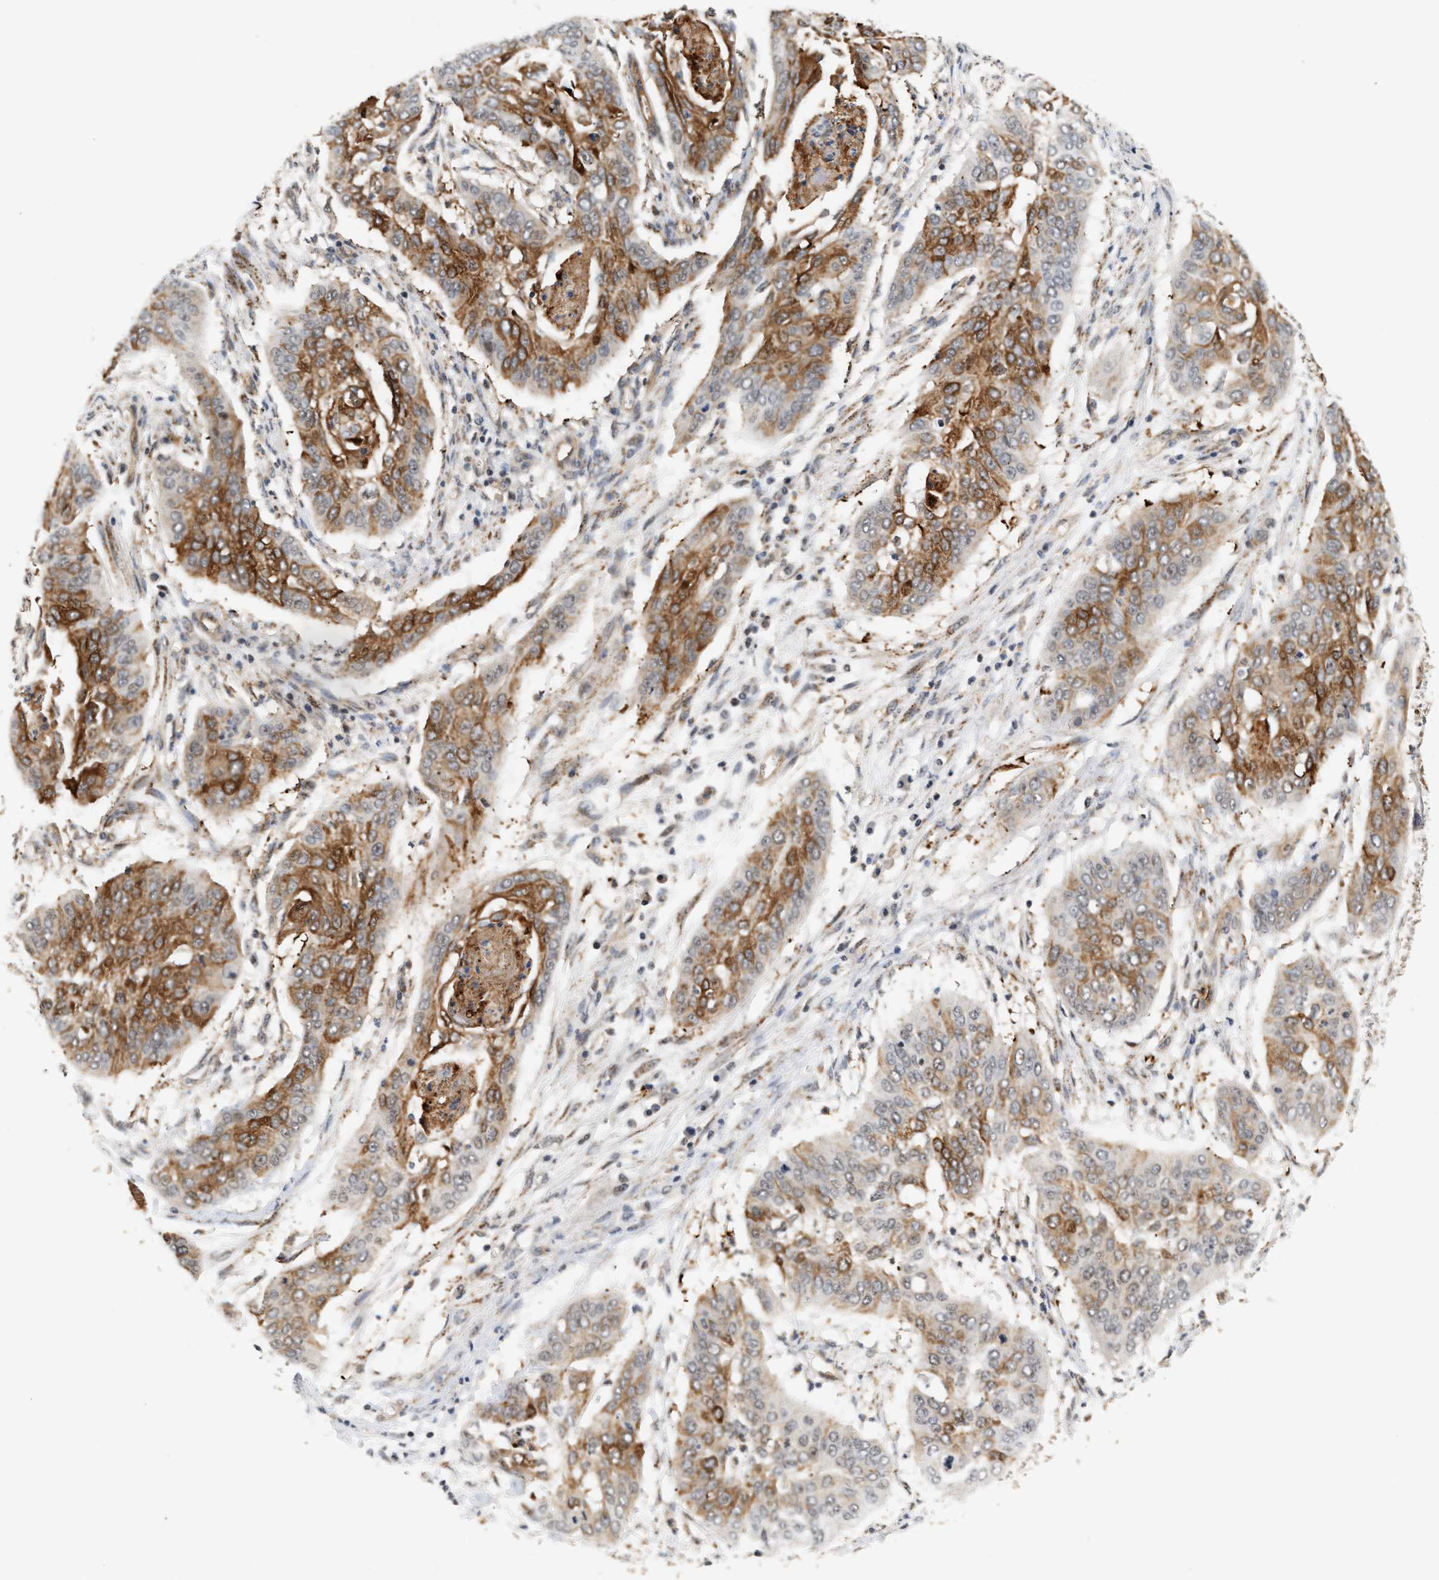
{"staining": {"intensity": "moderate", "quantity": "25%-75%", "location": "cytoplasmic/membranous"}, "tissue": "cervical cancer", "cell_type": "Tumor cells", "image_type": "cancer", "snomed": [{"axis": "morphology", "description": "Squamous cell carcinoma, NOS"}, {"axis": "topography", "description": "Cervix"}], "caption": "The micrograph reveals a brown stain indicating the presence of a protein in the cytoplasmic/membranous of tumor cells in squamous cell carcinoma (cervical).", "gene": "PLXND1", "patient": {"sex": "female", "age": 39}}